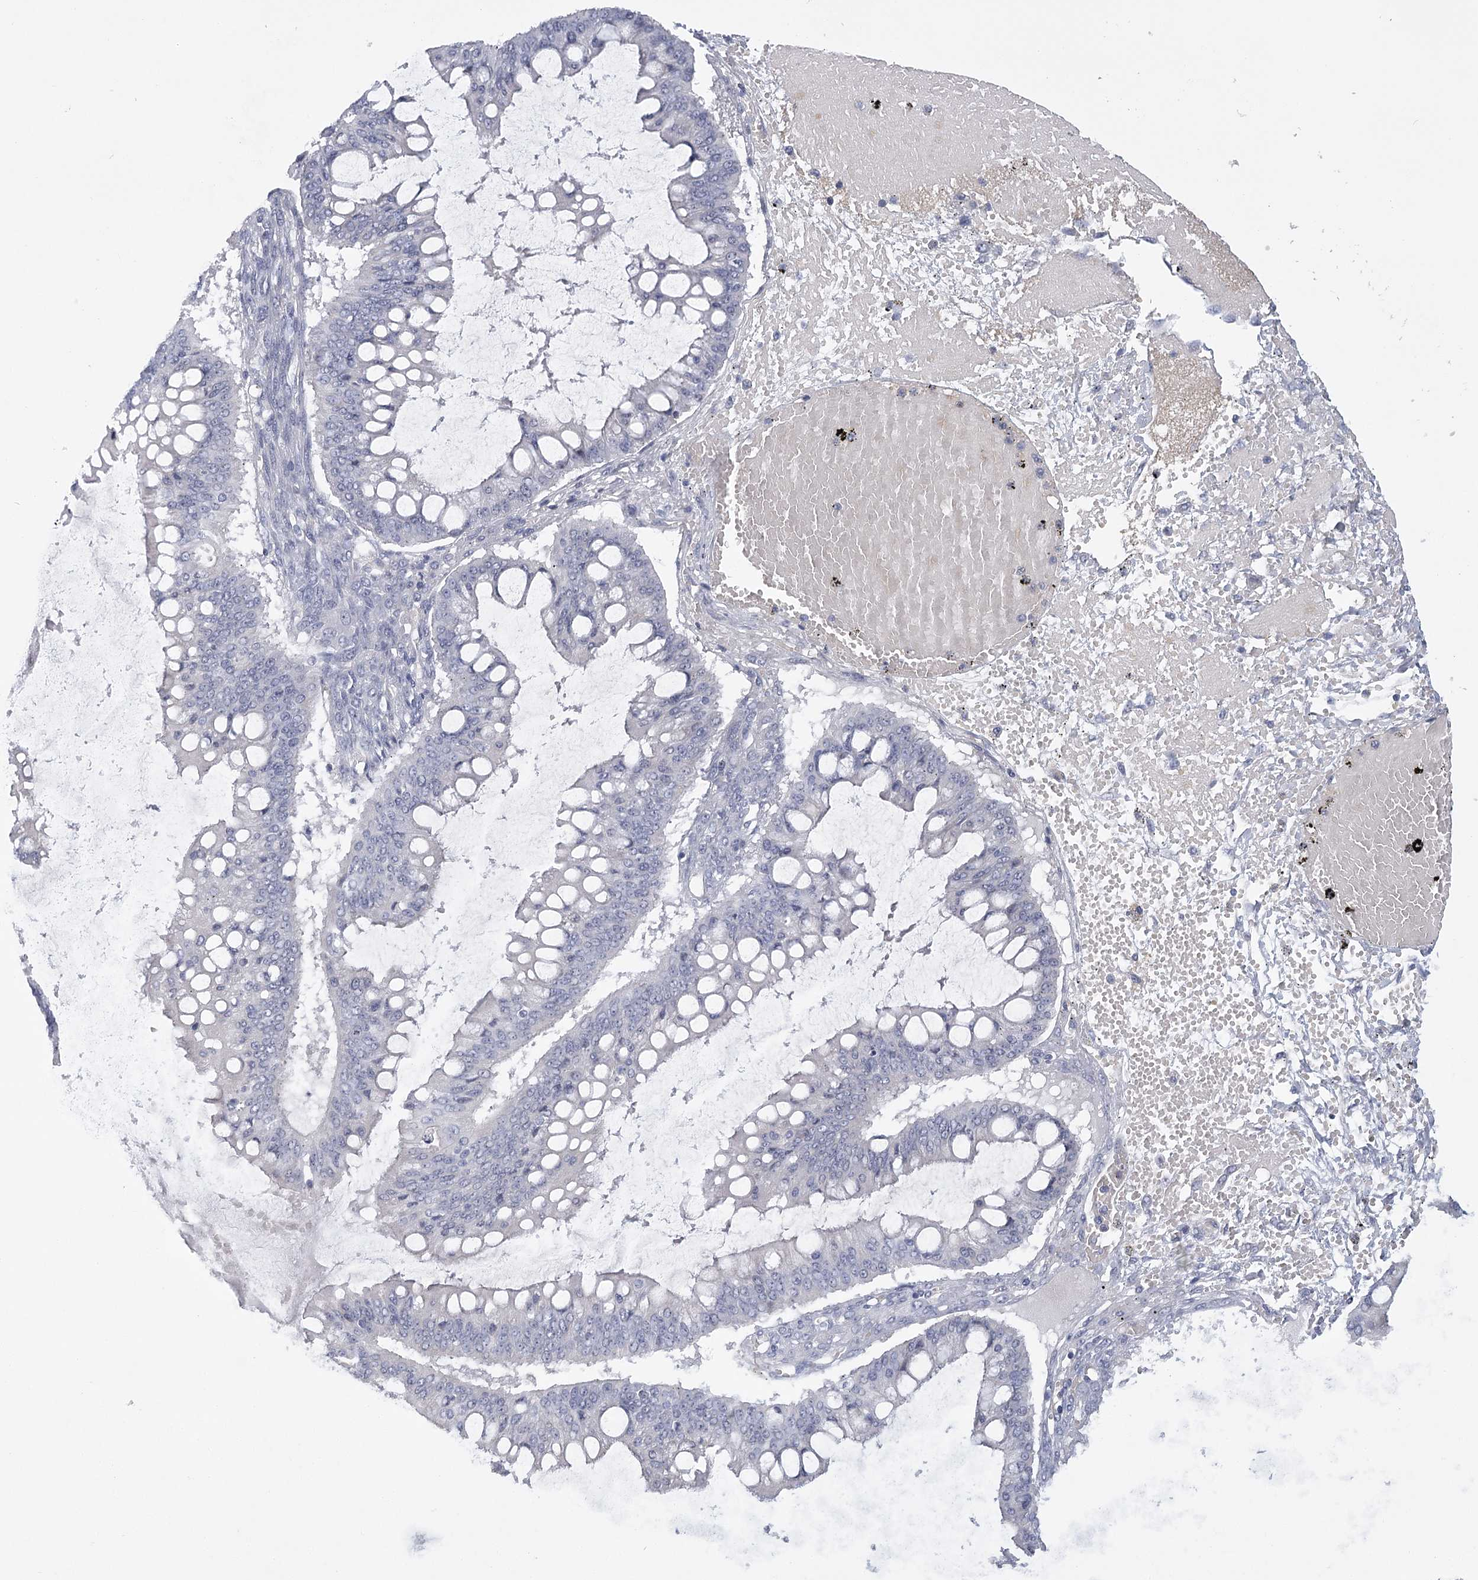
{"staining": {"intensity": "negative", "quantity": "none", "location": "none"}, "tissue": "ovarian cancer", "cell_type": "Tumor cells", "image_type": "cancer", "snomed": [{"axis": "morphology", "description": "Cystadenocarcinoma, mucinous, NOS"}, {"axis": "topography", "description": "Ovary"}], "caption": "IHC of human ovarian mucinous cystadenocarcinoma reveals no positivity in tumor cells. (Brightfield microscopy of DAB IHC at high magnification).", "gene": "FAM76B", "patient": {"sex": "female", "age": 73}}